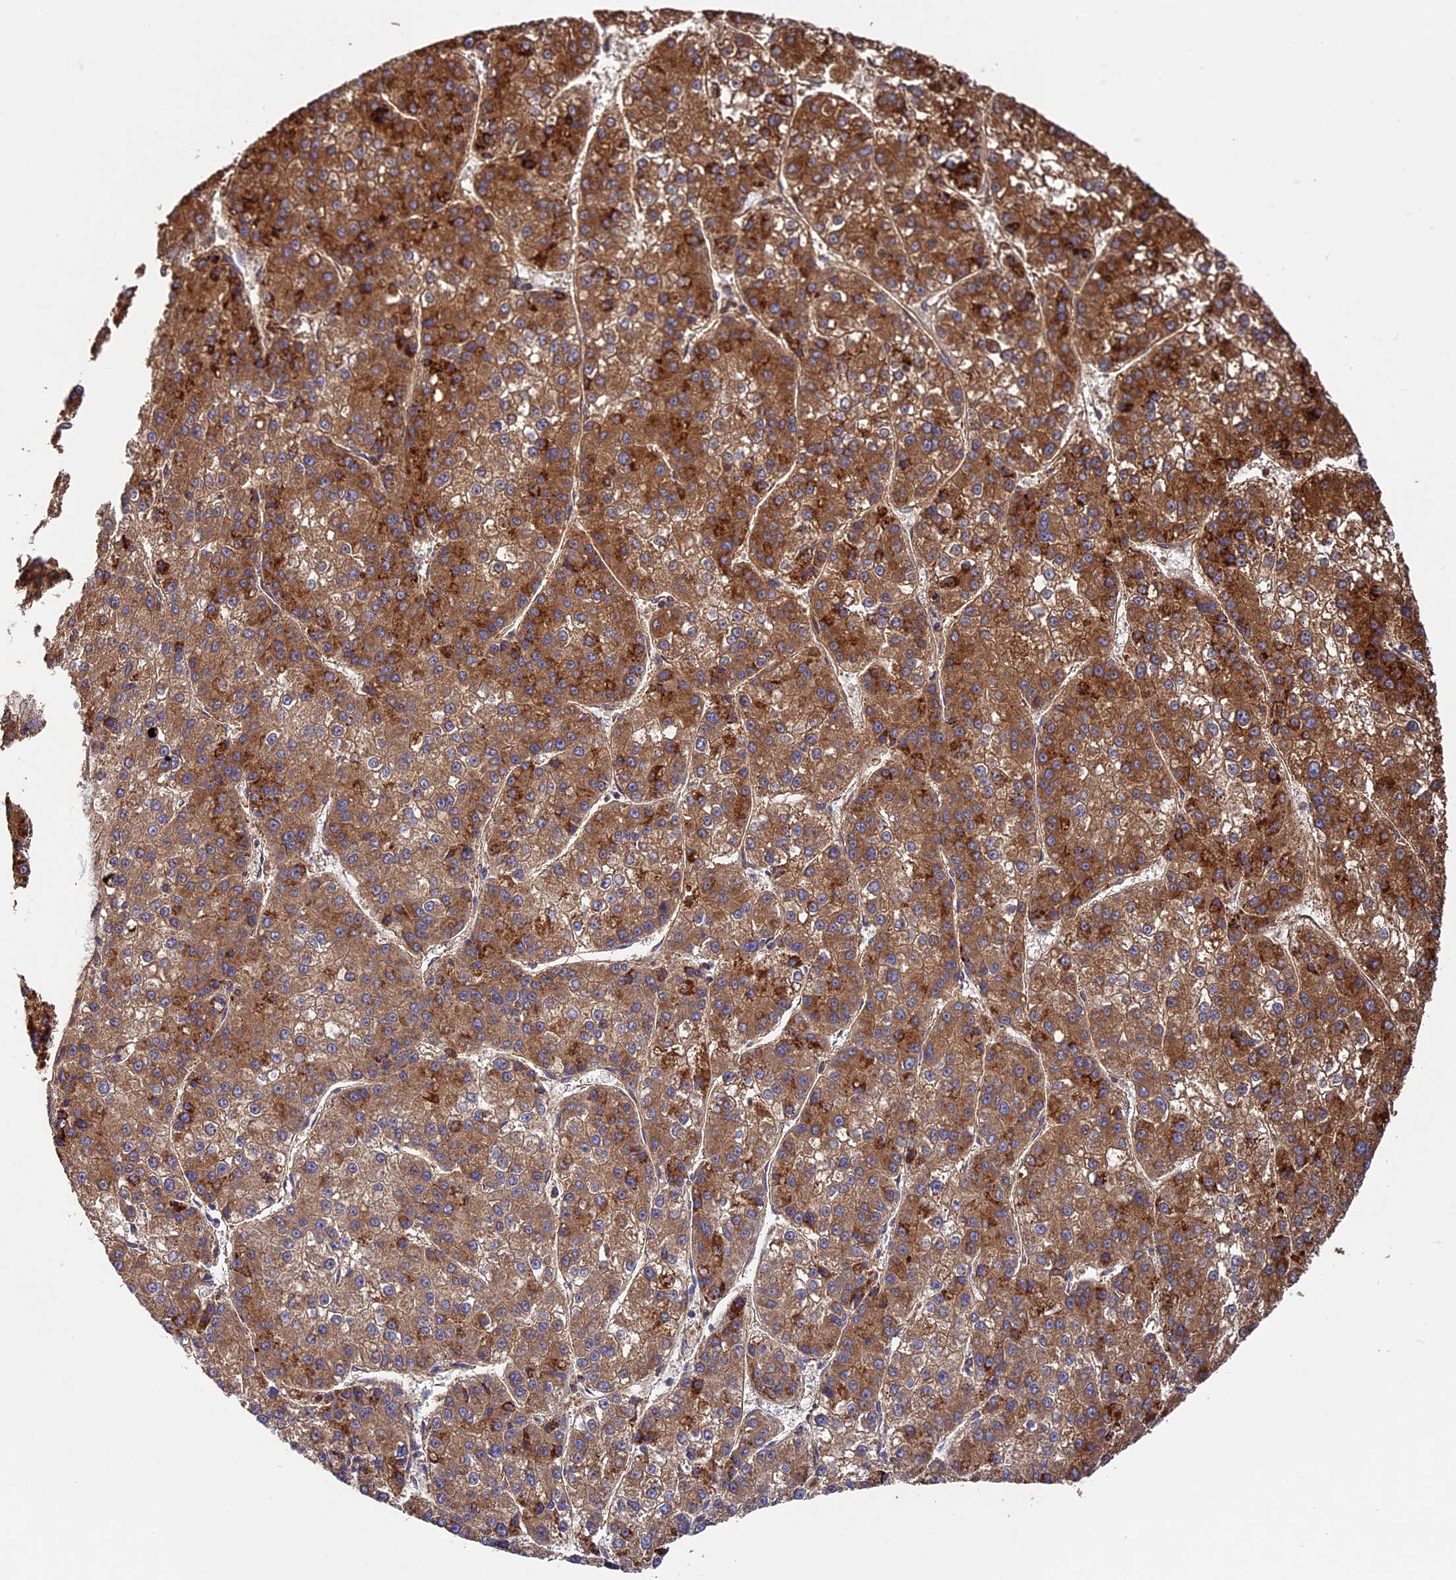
{"staining": {"intensity": "moderate", "quantity": ">75%", "location": "cytoplasmic/membranous"}, "tissue": "liver cancer", "cell_type": "Tumor cells", "image_type": "cancer", "snomed": [{"axis": "morphology", "description": "Carcinoma, Hepatocellular, NOS"}, {"axis": "topography", "description": "Liver"}], "caption": "Protein analysis of liver hepatocellular carcinoma tissue demonstrates moderate cytoplasmic/membranous expression in approximately >75% of tumor cells.", "gene": "ADAT1", "patient": {"sex": "female", "age": 73}}